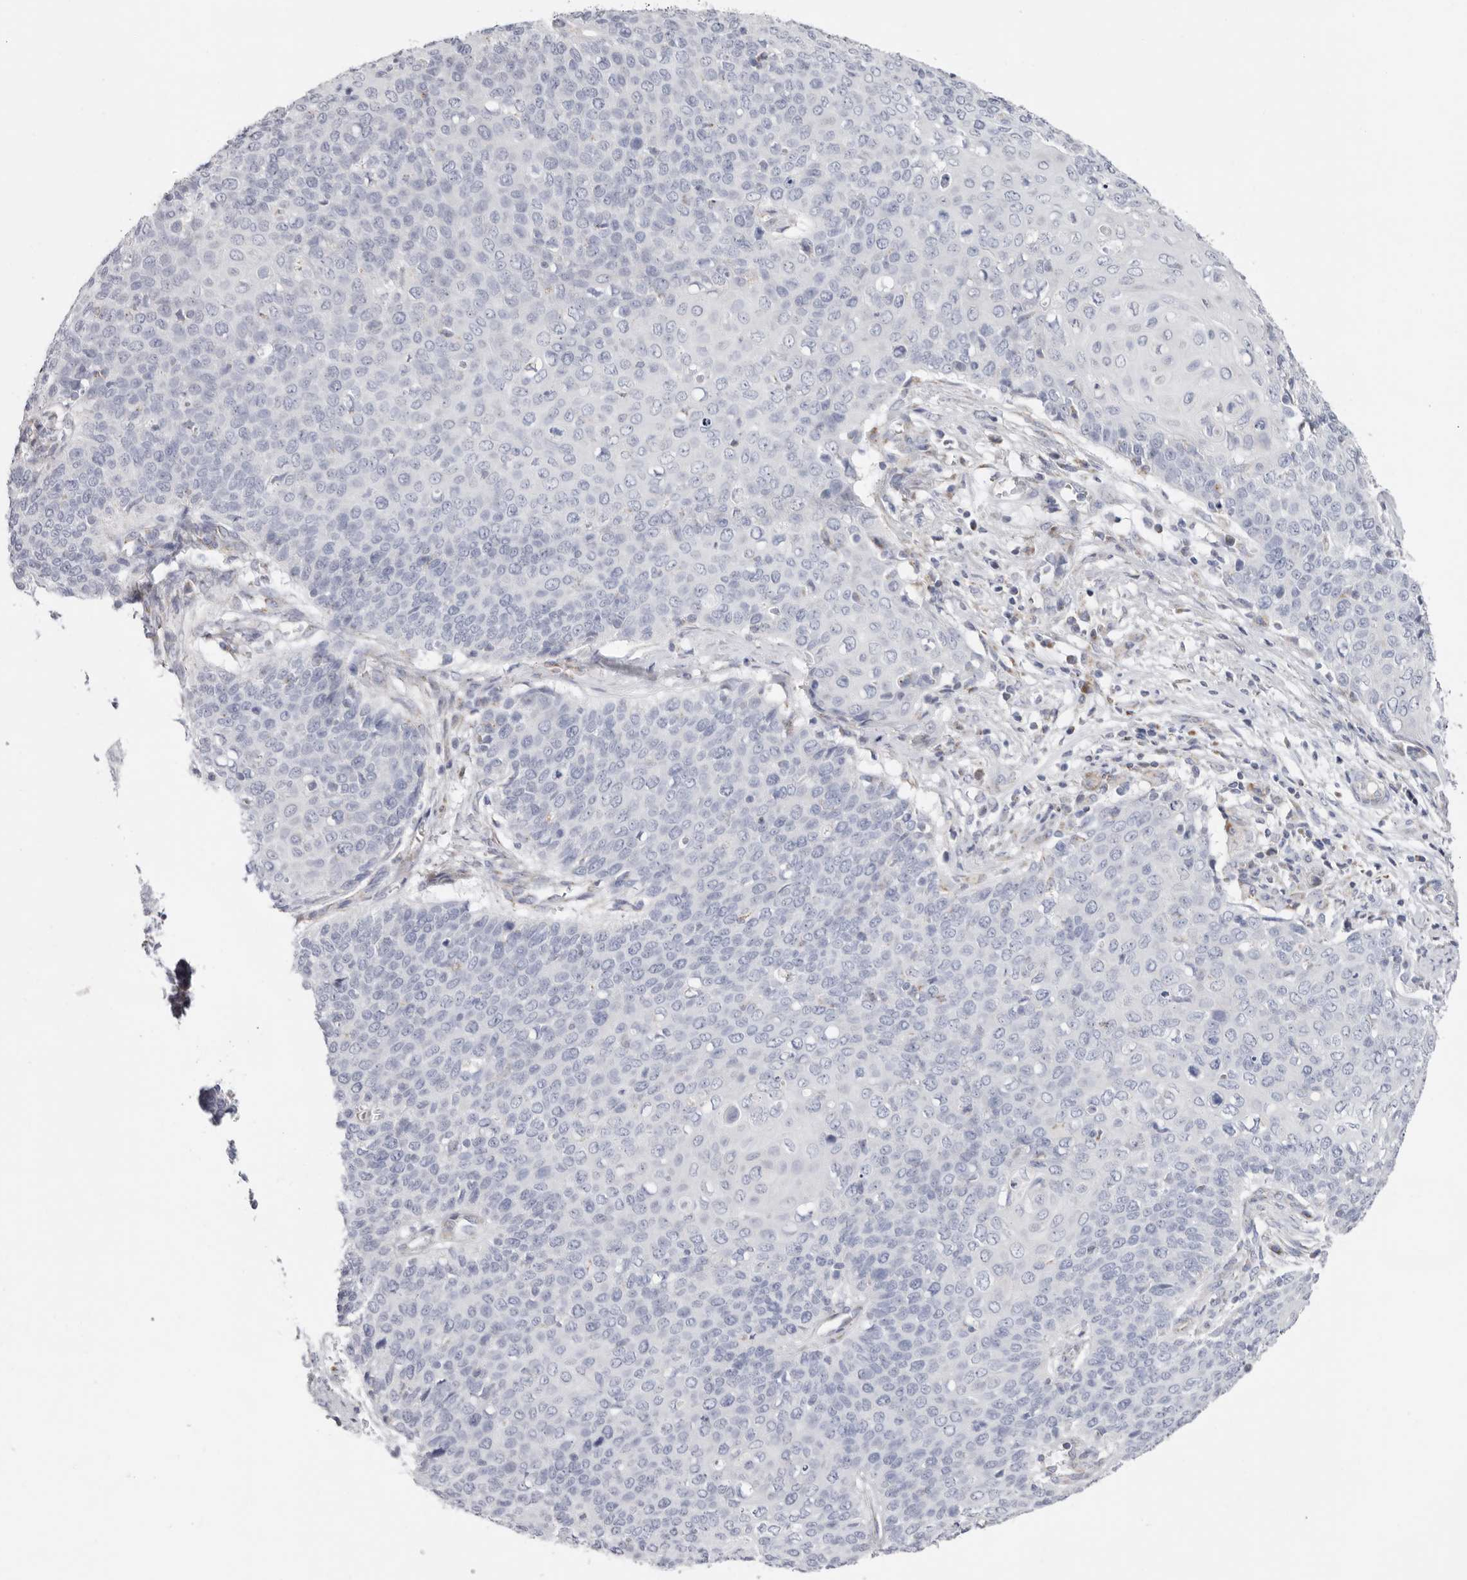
{"staining": {"intensity": "weak", "quantity": "<25%", "location": "cytoplasmic/membranous"}, "tissue": "cervical cancer", "cell_type": "Tumor cells", "image_type": "cancer", "snomed": [{"axis": "morphology", "description": "Squamous cell carcinoma, NOS"}, {"axis": "topography", "description": "Cervix"}], "caption": "Tumor cells are negative for brown protein staining in cervical cancer (squamous cell carcinoma).", "gene": "RSPO2", "patient": {"sex": "female", "age": 39}}